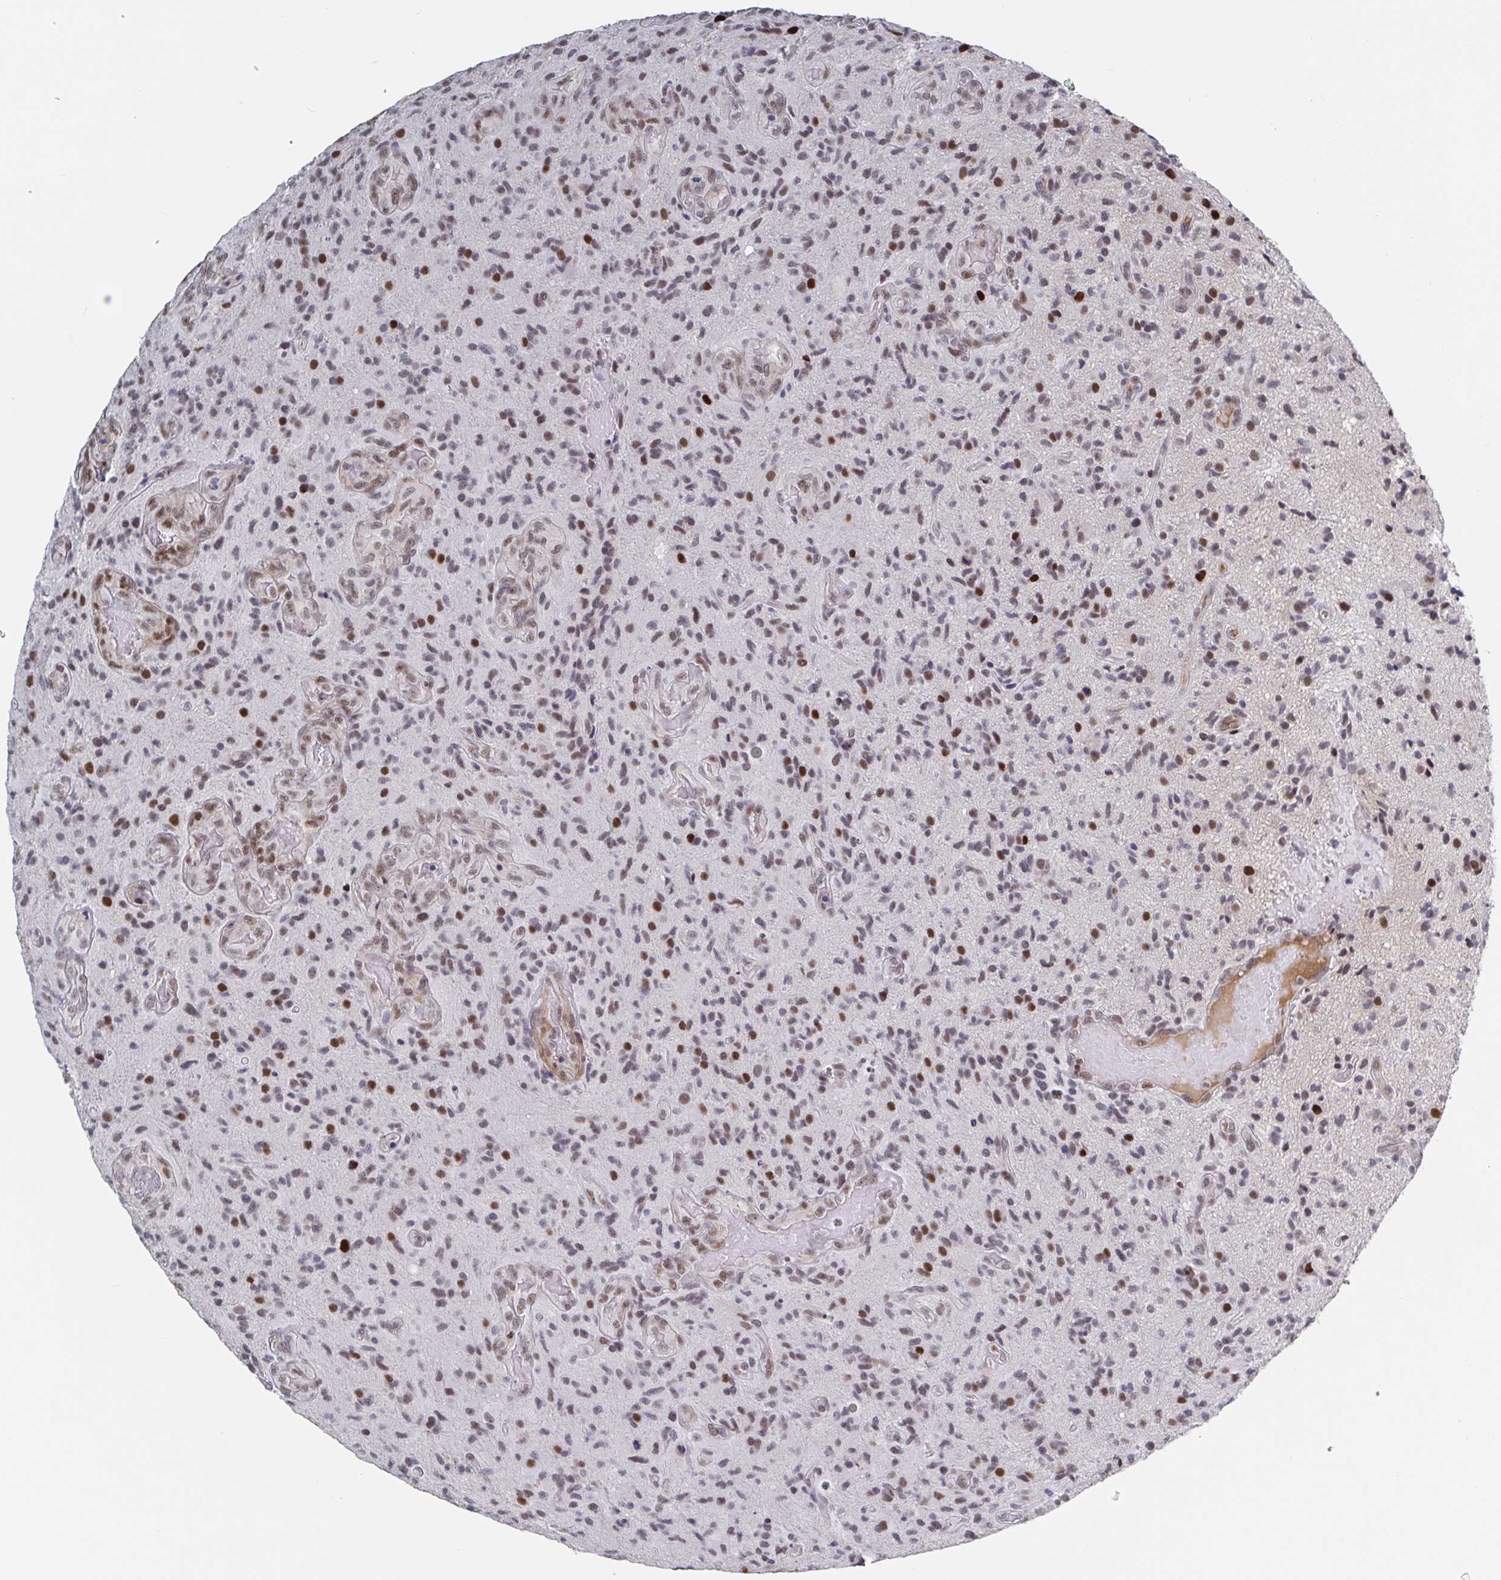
{"staining": {"intensity": "moderate", "quantity": "25%-75%", "location": "nuclear"}, "tissue": "glioma", "cell_type": "Tumor cells", "image_type": "cancer", "snomed": [{"axis": "morphology", "description": "Glioma, malignant, High grade"}, {"axis": "topography", "description": "Brain"}], "caption": "Malignant high-grade glioma was stained to show a protein in brown. There is medium levels of moderate nuclear staining in approximately 25%-75% of tumor cells.", "gene": "BCL7B", "patient": {"sex": "male", "age": 55}}